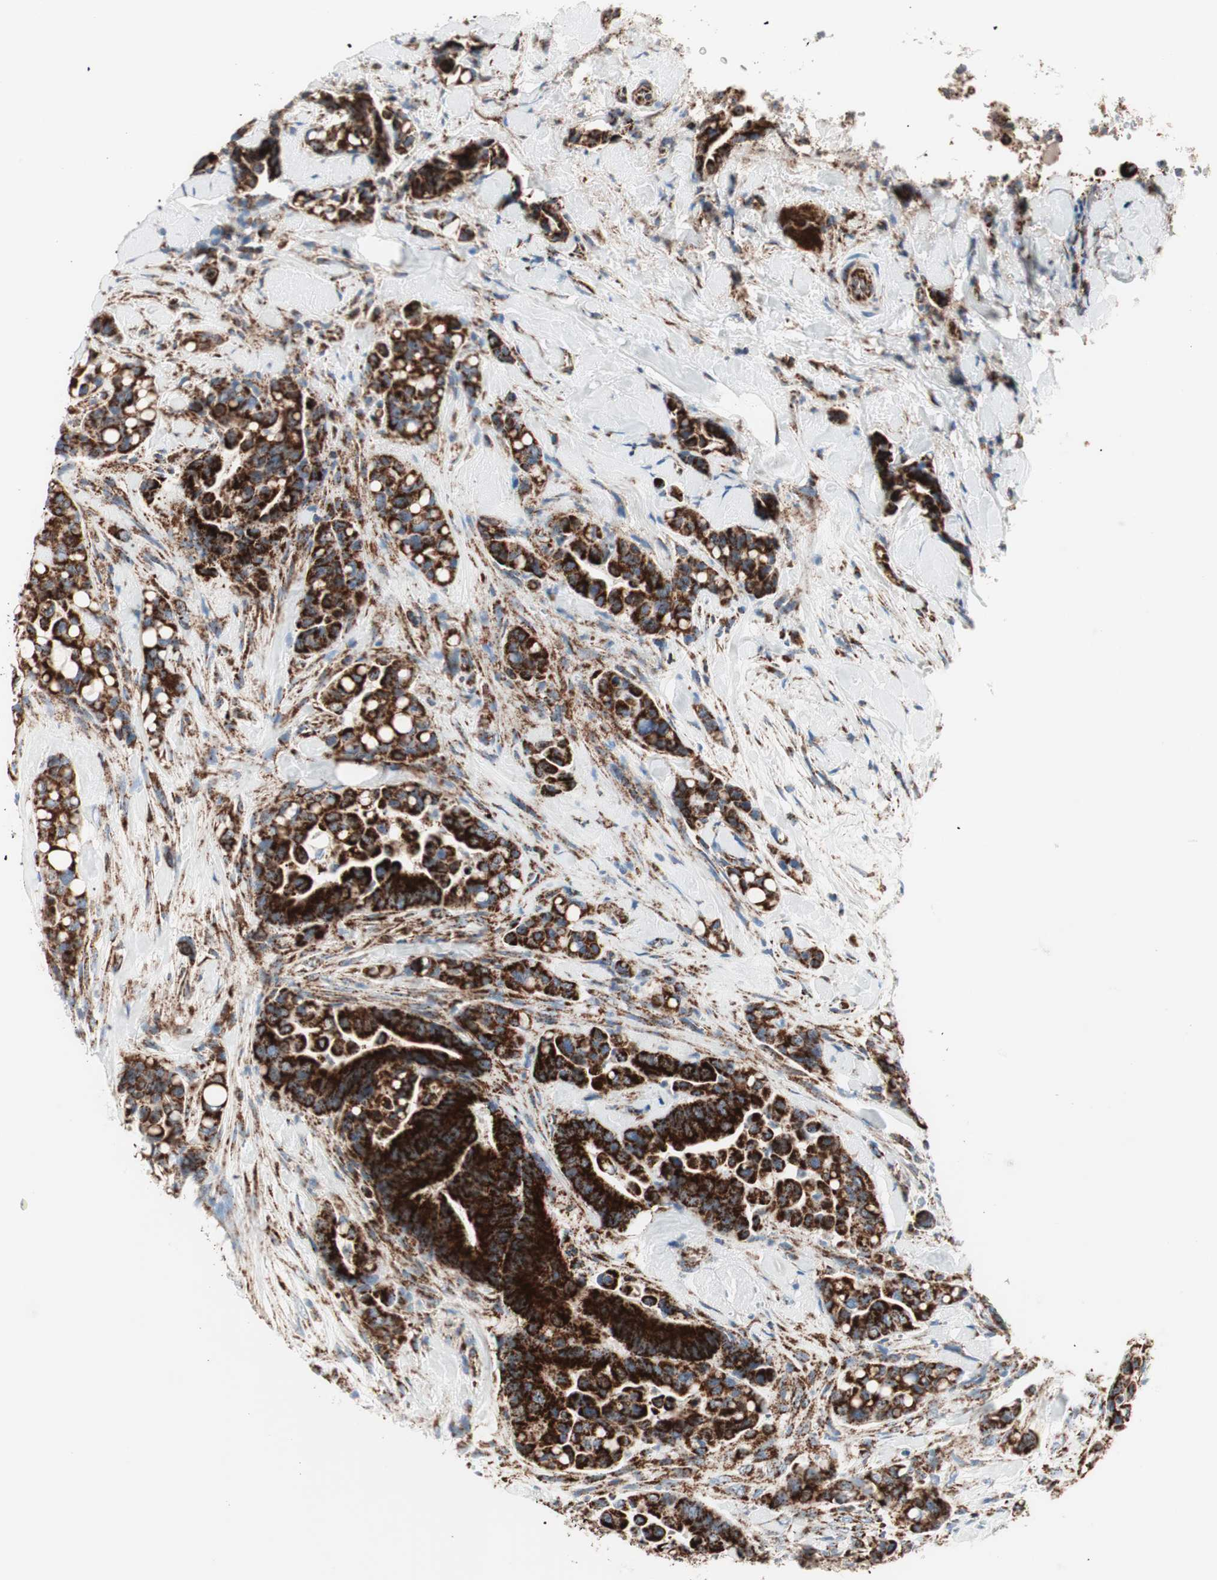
{"staining": {"intensity": "strong", "quantity": ">75%", "location": "cytoplasmic/membranous"}, "tissue": "colorectal cancer", "cell_type": "Tumor cells", "image_type": "cancer", "snomed": [{"axis": "morphology", "description": "Normal tissue, NOS"}, {"axis": "morphology", "description": "Adenocarcinoma, NOS"}, {"axis": "topography", "description": "Colon"}], "caption": "Adenocarcinoma (colorectal) tissue exhibits strong cytoplasmic/membranous expression in approximately >75% of tumor cells, visualized by immunohistochemistry. Using DAB (3,3'-diaminobenzidine) (brown) and hematoxylin (blue) stains, captured at high magnification using brightfield microscopy.", "gene": "TOMM20", "patient": {"sex": "male", "age": 82}}